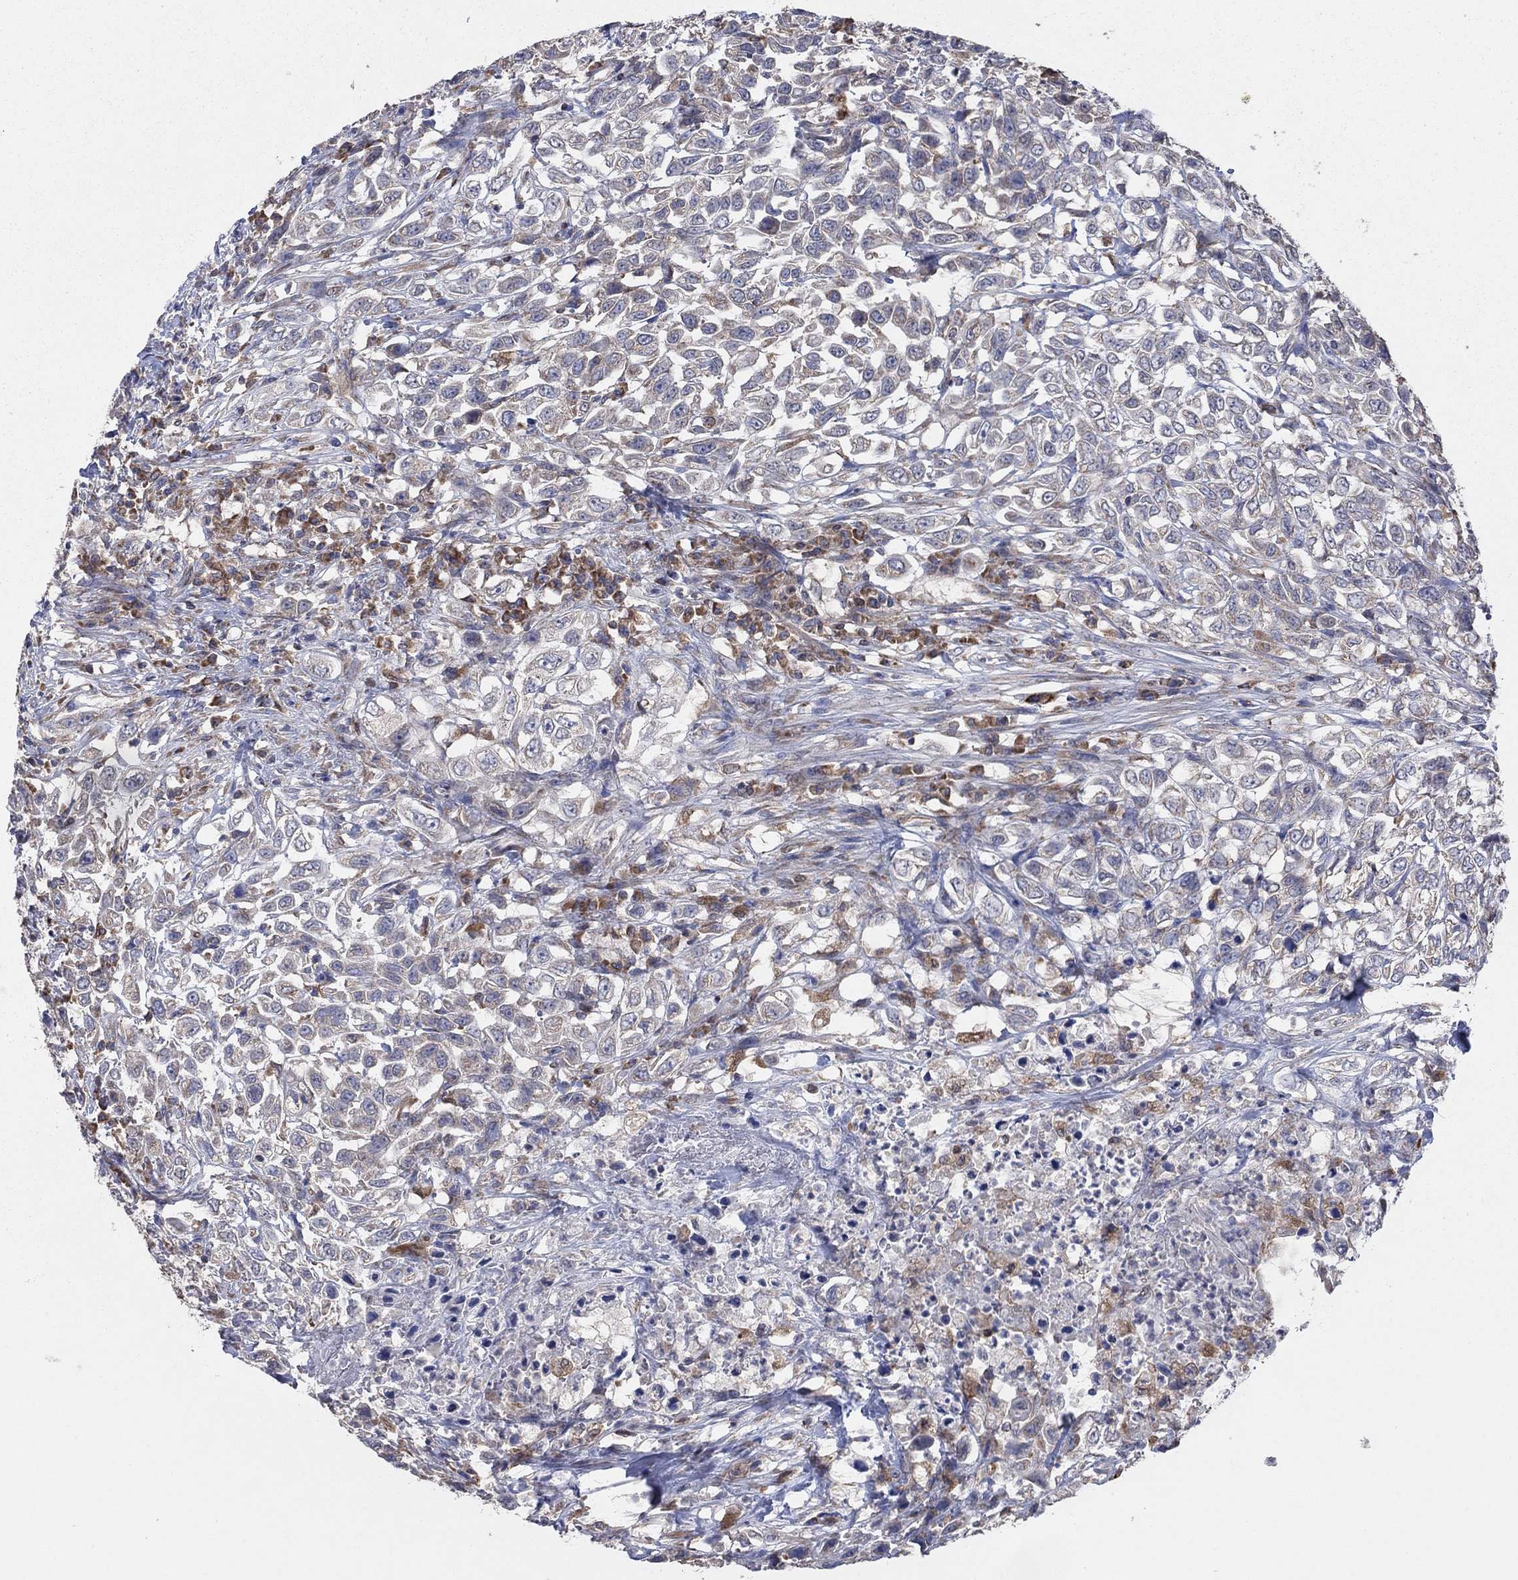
{"staining": {"intensity": "moderate", "quantity": "<25%", "location": "cytoplasmic/membranous"}, "tissue": "urothelial cancer", "cell_type": "Tumor cells", "image_type": "cancer", "snomed": [{"axis": "morphology", "description": "Urothelial carcinoma, High grade"}, {"axis": "topography", "description": "Urinary bladder"}], "caption": "Protein analysis of urothelial cancer tissue displays moderate cytoplasmic/membranous positivity in about <25% of tumor cells.", "gene": "NCEH1", "patient": {"sex": "female", "age": 56}}